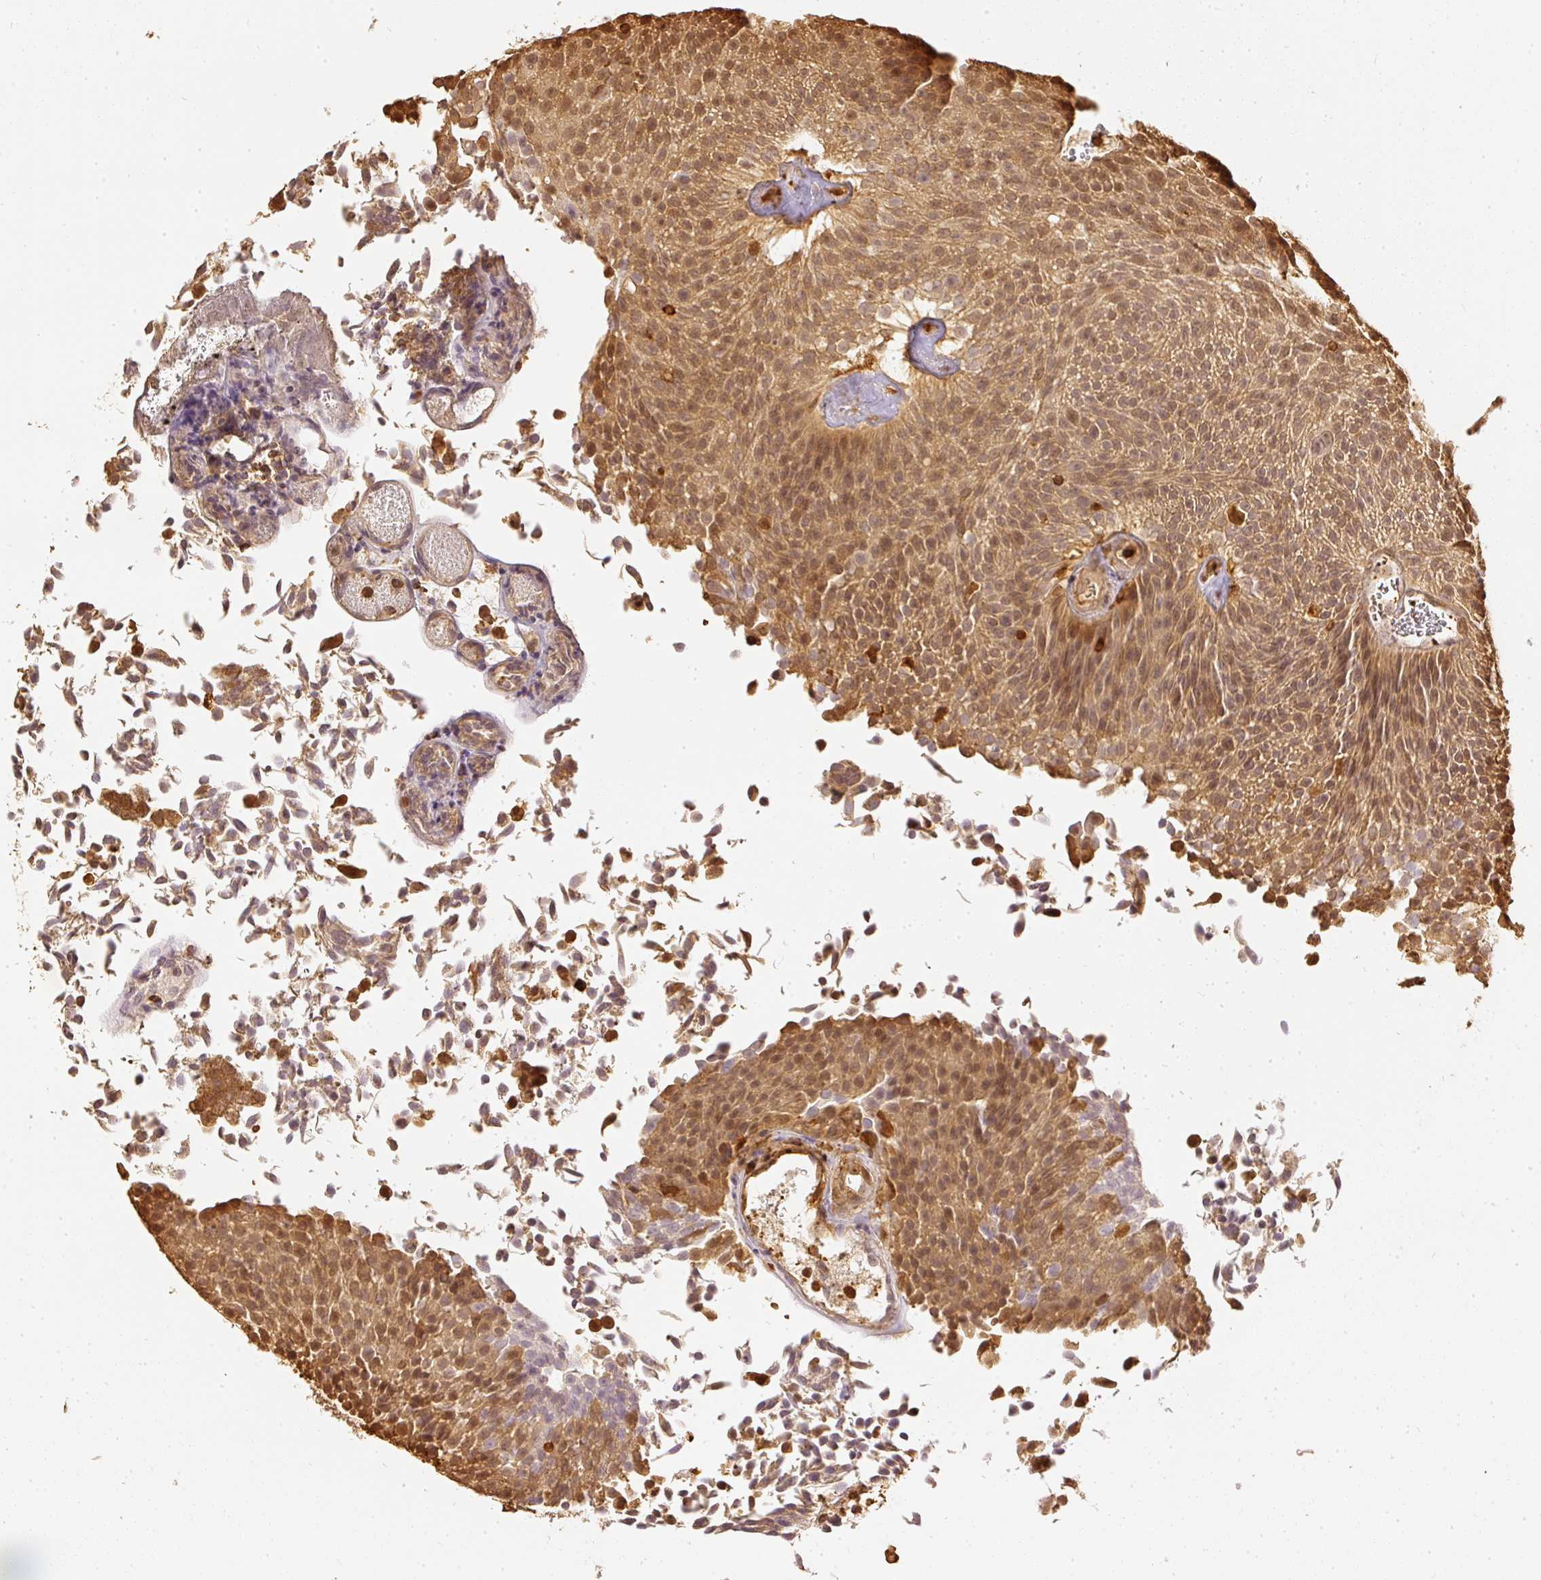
{"staining": {"intensity": "moderate", "quantity": ">75%", "location": "cytoplasmic/membranous,nuclear"}, "tissue": "urothelial cancer", "cell_type": "Tumor cells", "image_type": "cancer", "snomed": [{"axis": "morphology", "description": "Urothelial carcinoma, Low grade"}, {"axis": "topography", "description": "Urinary bladder"}], "caption": "Immunohistochemical staining of human urothelial cancer exhibits moderate cytoplasmic/membranous and nuclear protein staining in about >75% of tumor cells. (brown staining indicates protein expression, while blue staining denotes nuclei).", "gene": "PFN1", "patient": {"sex": "female", "age": 79}}